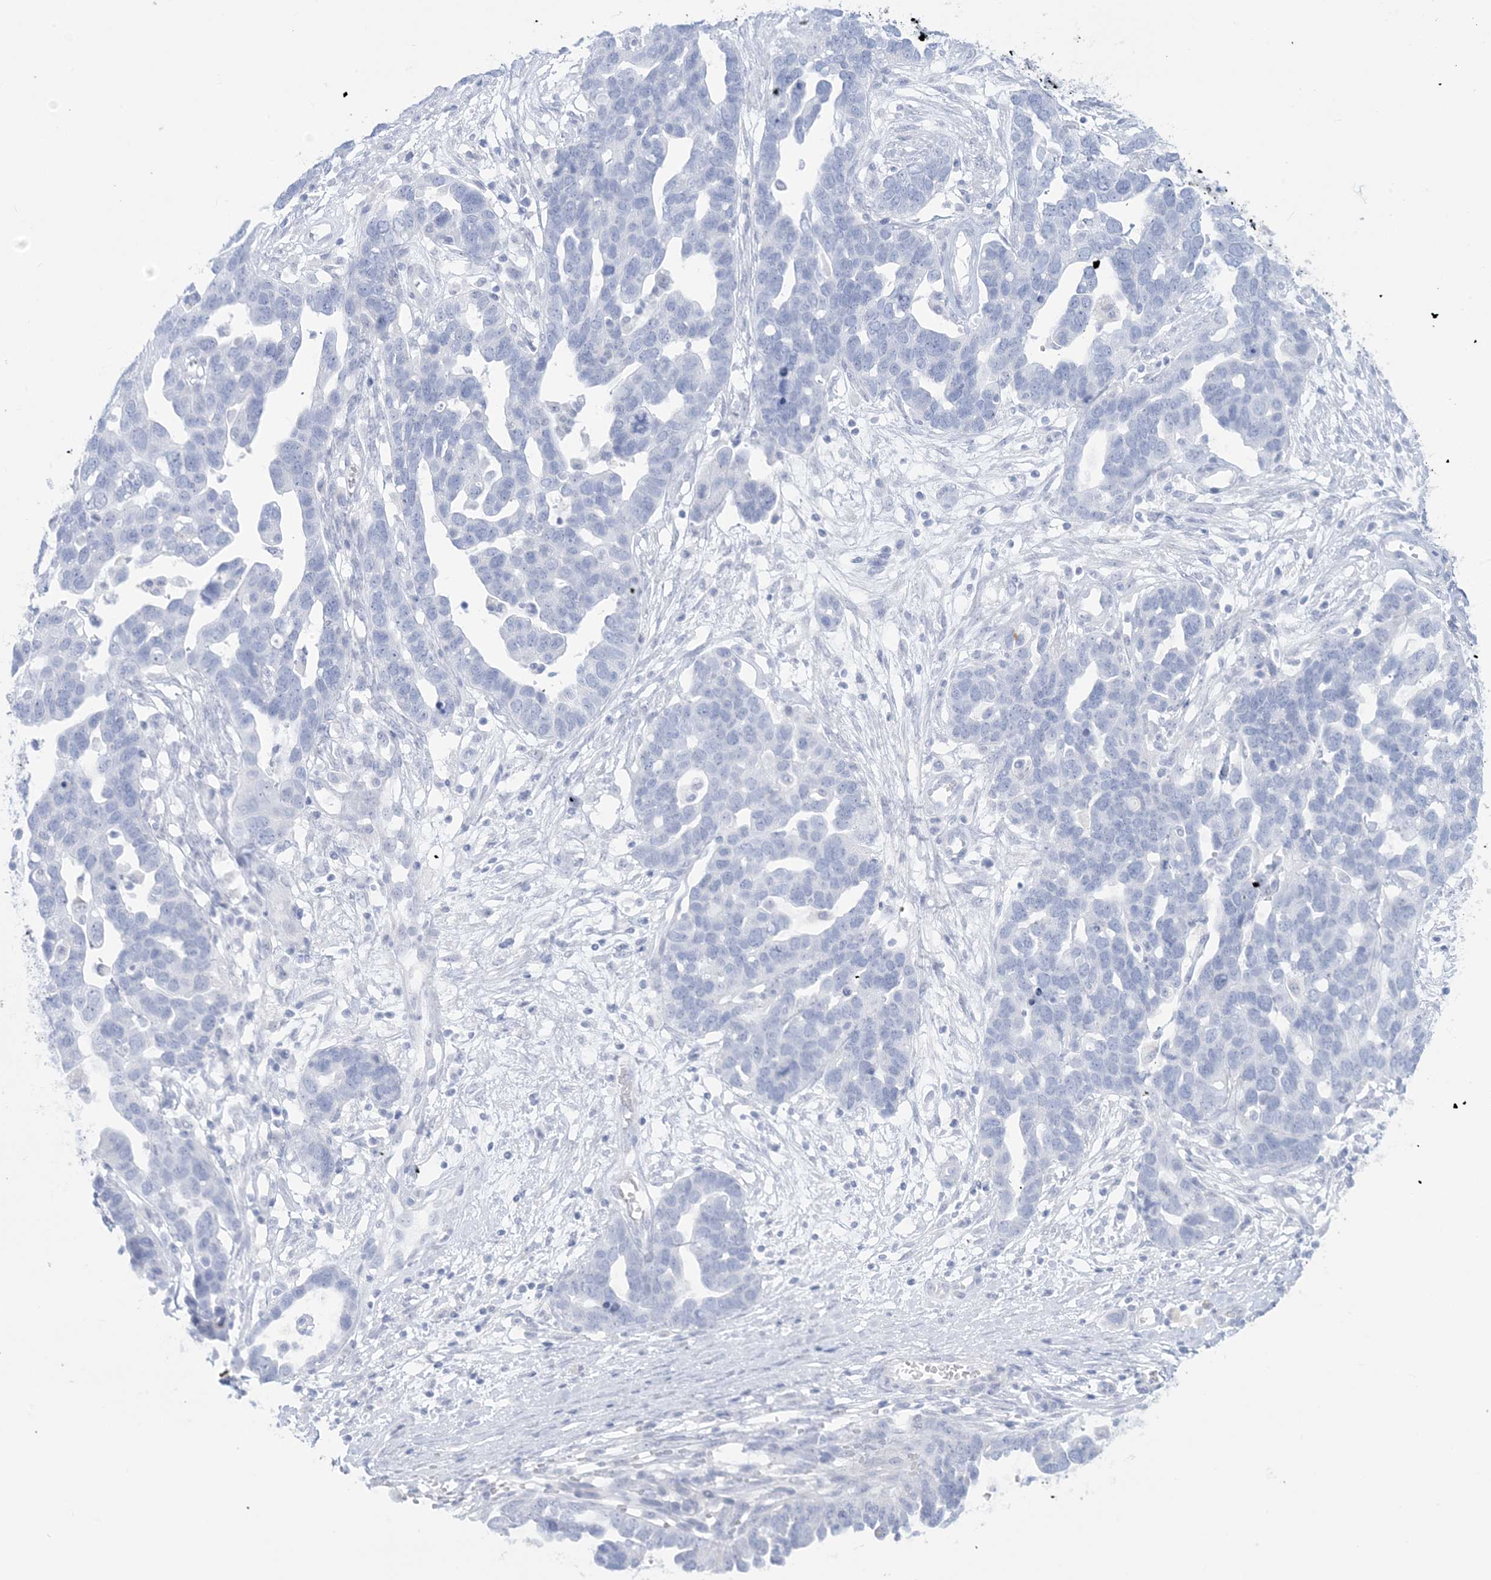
{"staining": {"intensity": "negative", "quantity": "none", "location": "none"}, "tissue": "ovarian cancer", "cell_type": "Tumor cells", "image_type": "cancer", "snomed": [{"axis": "morphology", "description": "Cystadenocarcinoma, serous, NOS"}, {"axis": "topography", "description": "Ovary"}], "caption": "High magnification brightfield microscopy of serous cystadenocarcinoma (ovarian) stained with DAB (3,3'-diaminobenzidine) (brown) and counterstained with hematoxylin (blue): tumor cells show no significant expression.", "gene": "AGXT", "patient": {"sex": "female", "age": 54}}